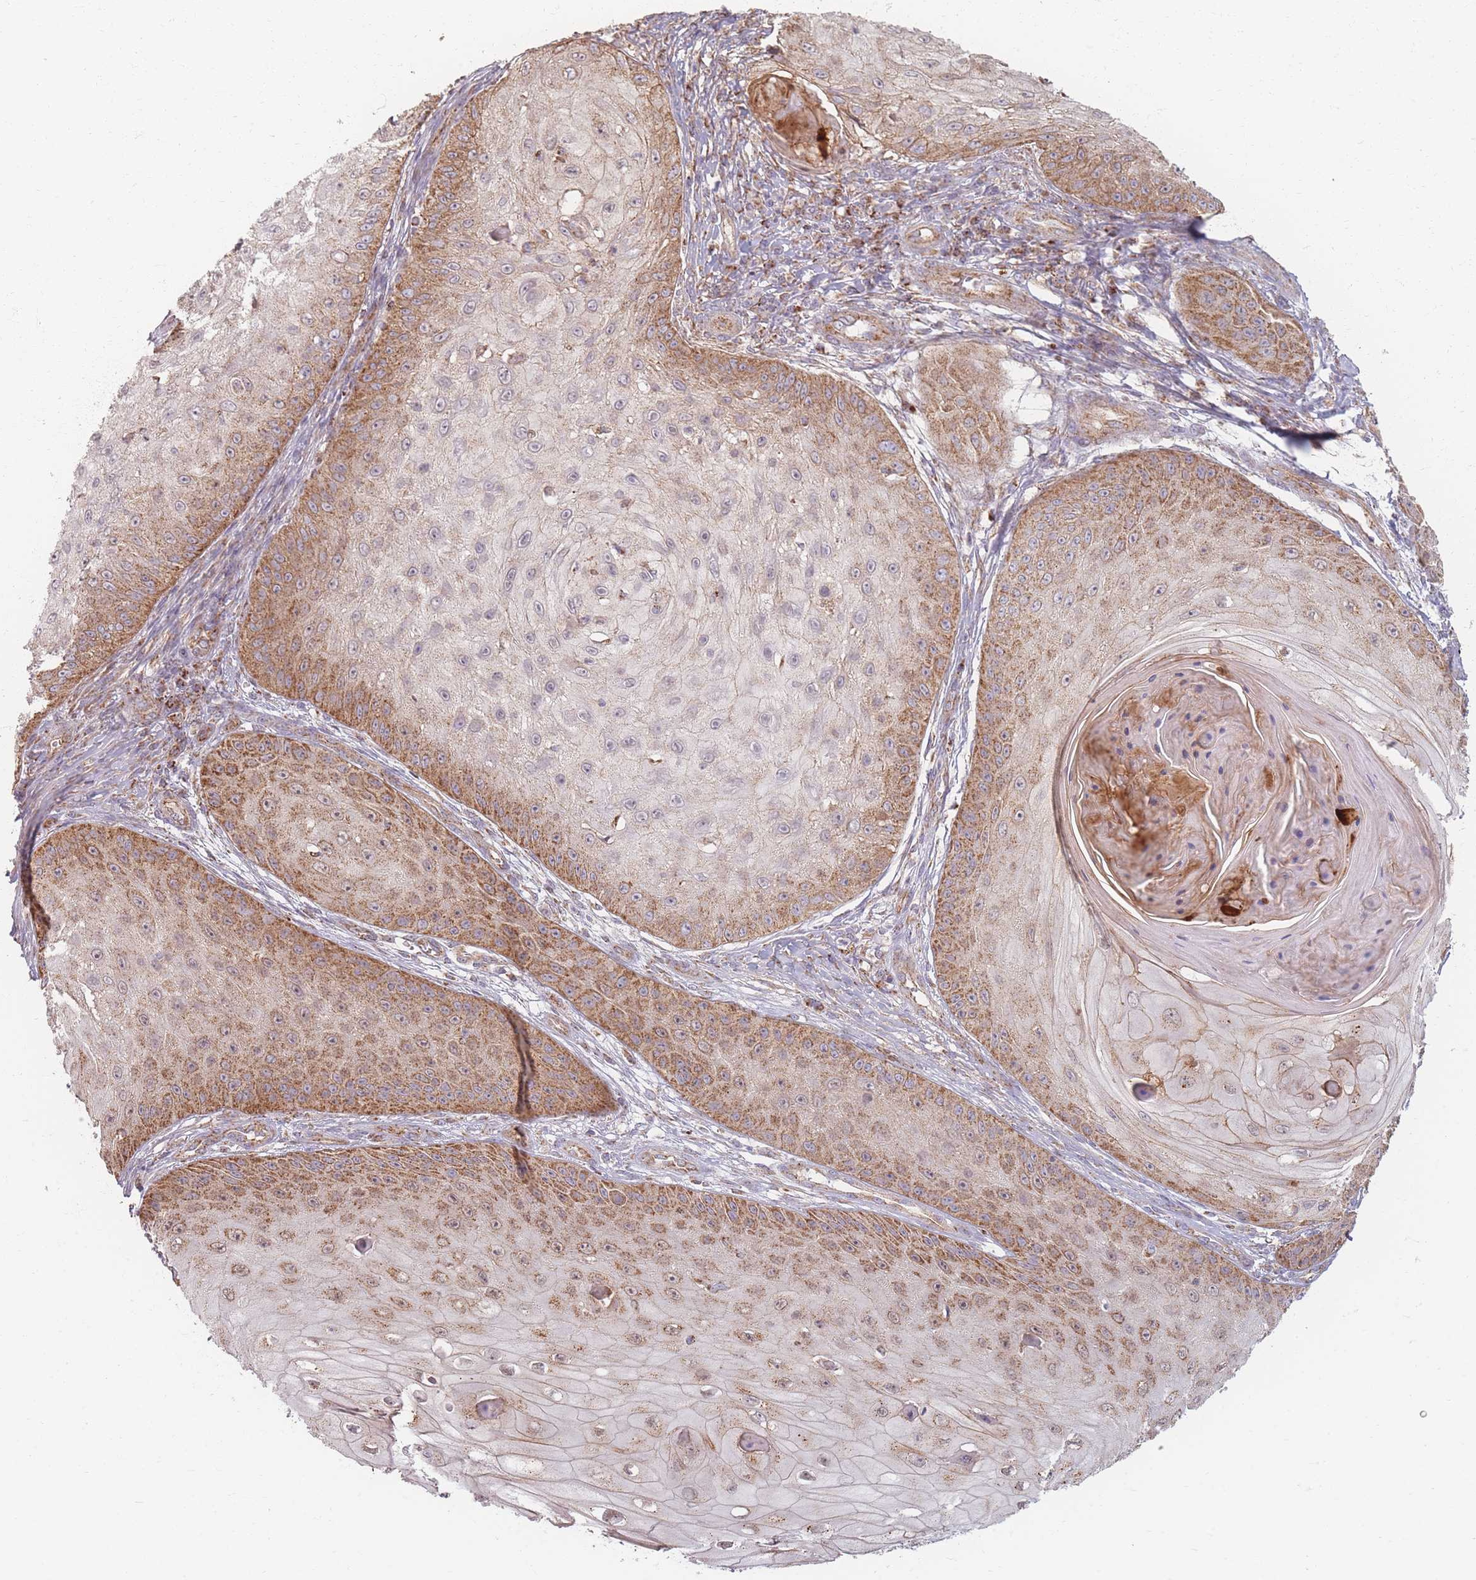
{"staining": {"intensity": "moderate", "quantity": "25%-75%", "location": "cytoplasmic/membranous"}, "tissue": "skin cancer", "cell_type": "Tumor cells", "image_type": "cancer", "snomed": [{"axis": "morphology", "description": "Squamous cell carcinoma, NOS"}, {"axis": "topography", "description": "Skin"}], "caption": "Brown immunohistochemical staining in human skin cancer shows moderate cytoplasmic/membranous expression in approximately 25%-75% of tumor cells.", "gene": "ESRP2", "patient": {"sex": "male", "age": 70}}